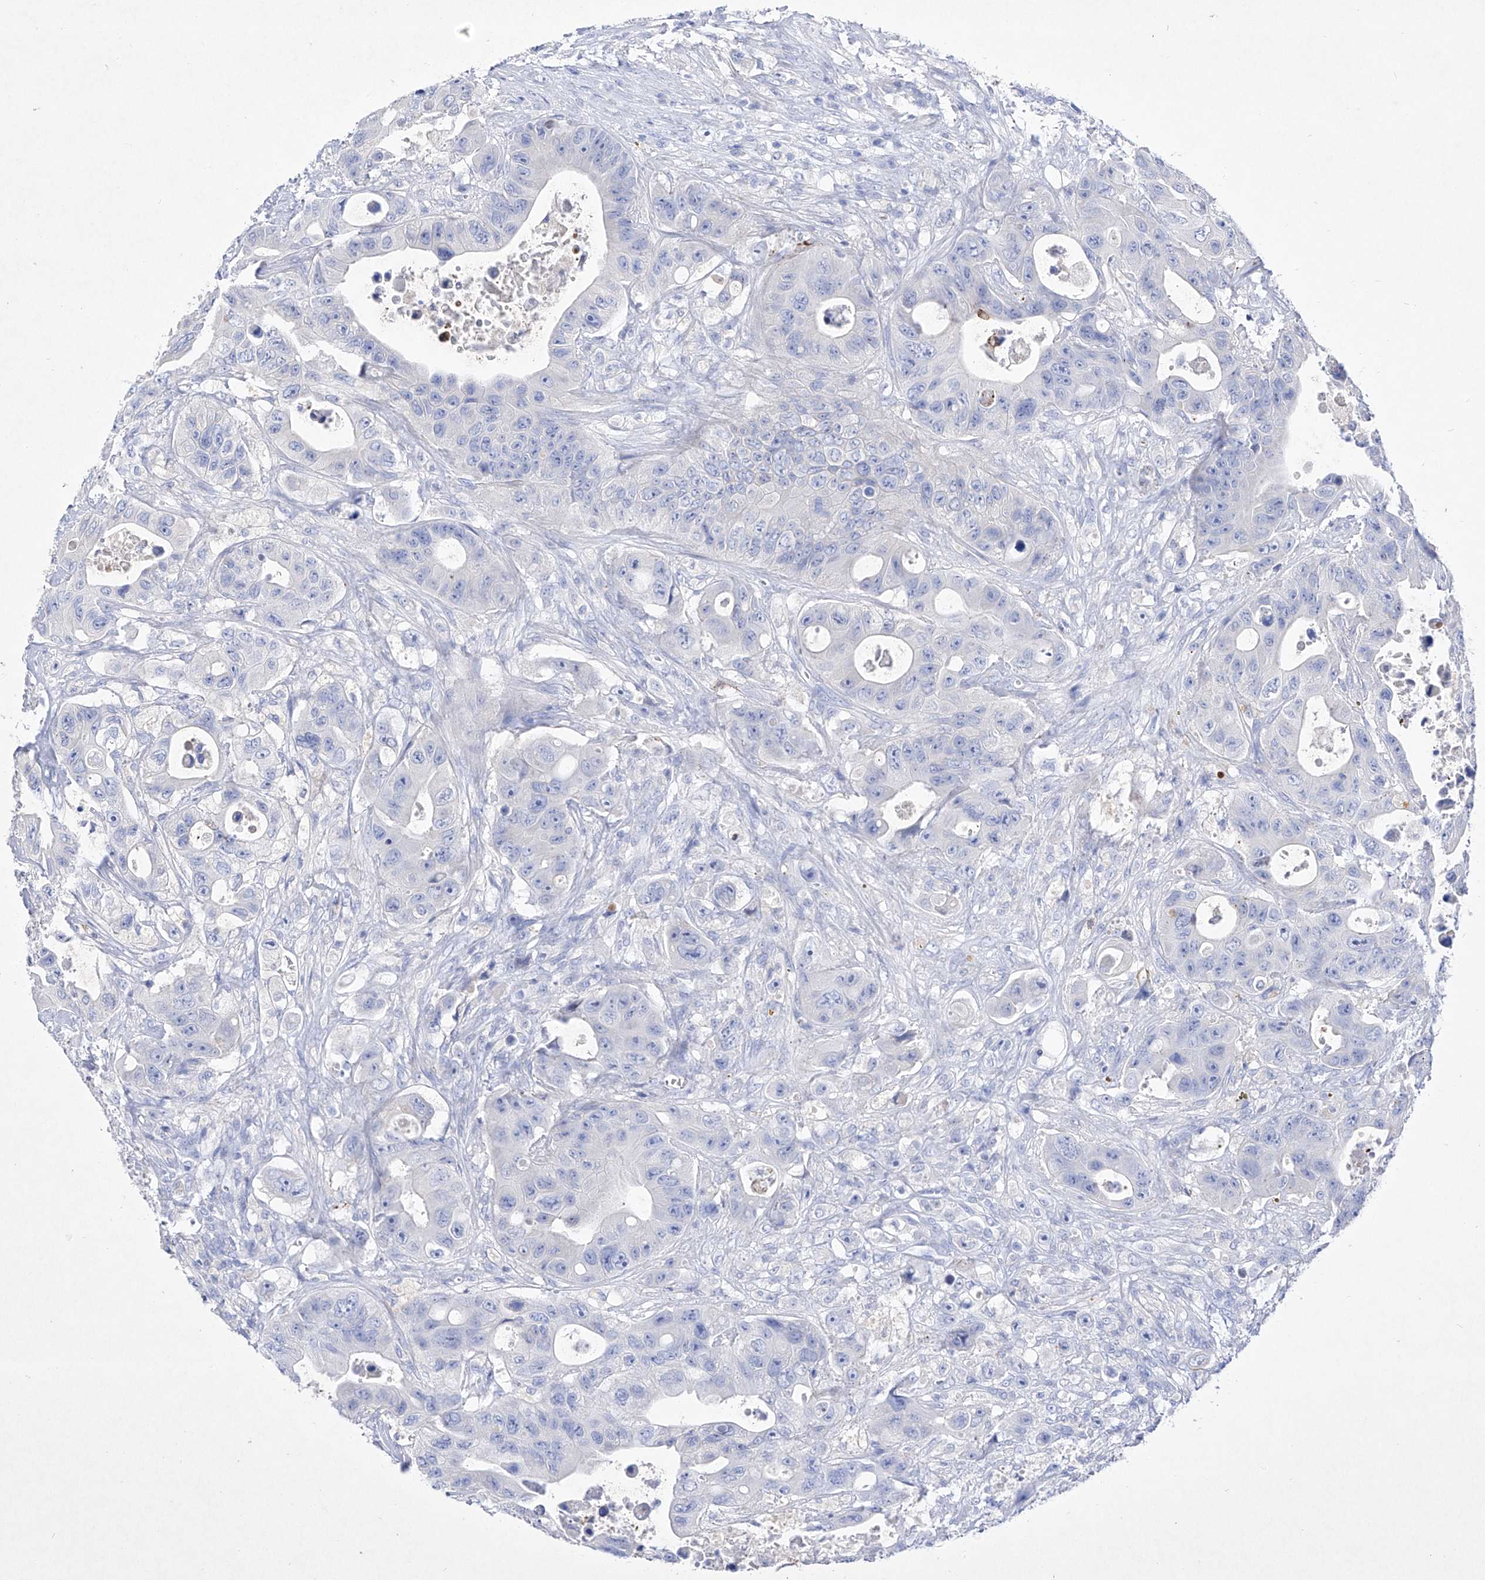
{"staining": {"intensity": "negative", "quantity": "none", "location": "none"}, "tissue": "colorectal cancer", "cell_type": "Tumor cells", "image_type": "cancer", "snomed": [{"axis": "morphology", "description": "Adenocarcinoma, NOS"}, {"axis": "topography", "description": "Colon"}], "caption": "The image exhibits no staining of tumor cells in colorectal cancer (adenocarcinoma).", "gene": "TM7SF2", "patient": {"sex": "female", "age": 46}}